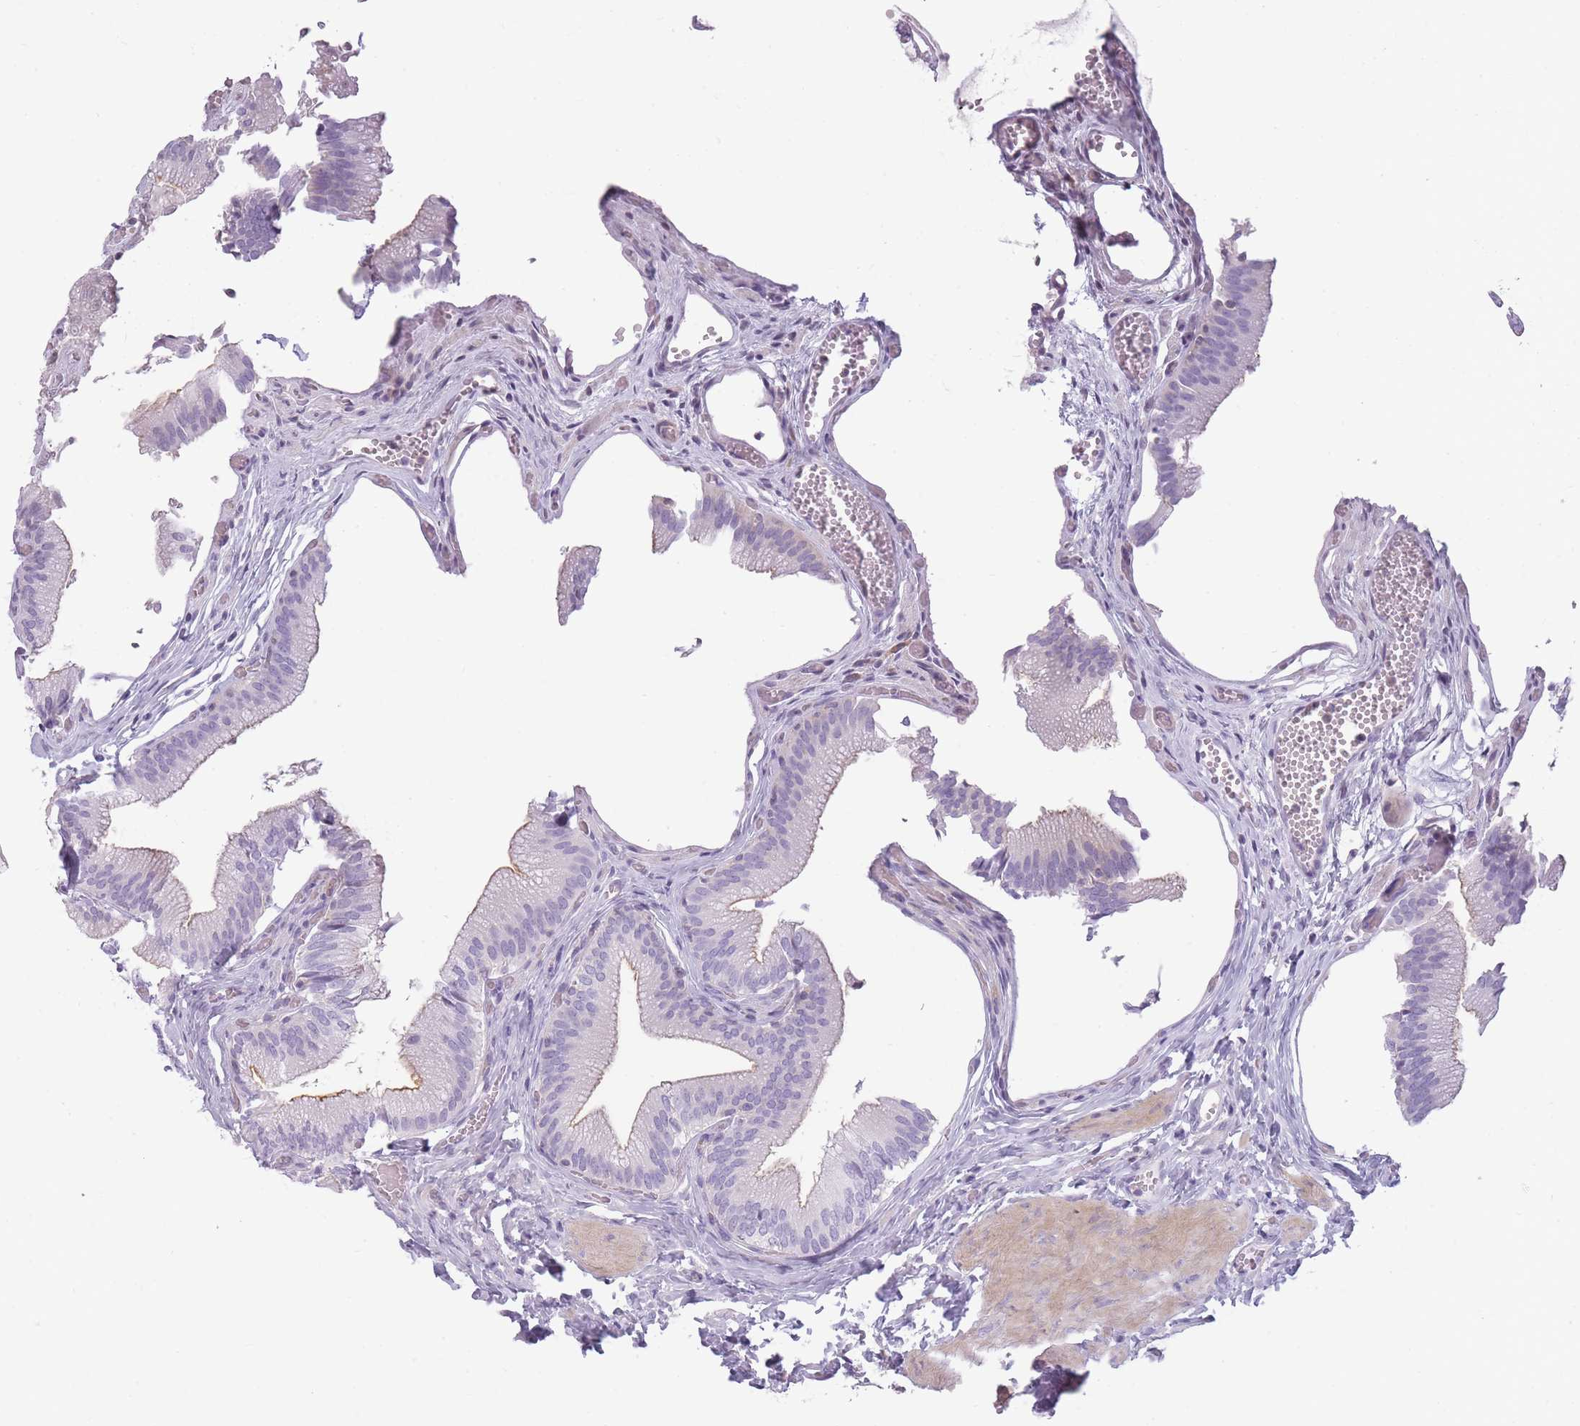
{"staining": {"intensity": "weak", "quantity": "<25%", "location": "cytoplasmic/membranous"}, "tissue": "gallbladder", "cell_type": "Glandular cells", "image_type": "normal", "snomed": [{"axis": "morphology", "description": "Normal tissue, NOS"}, {"axis": "topography", "description": "Gallbladder"}, {"axis": "topography", "description": "Peripheral nerve tissue"}], "caption": "Immunohistochemistry (IHC) photomicrograph of normal gallbladder: gallbladder stained with DAB (3,3'-diaminobenzidine) displays no significant protein staining in glandular cells. (DAB (3,3'-diaminobenzidine) immunohistochemistry, high magnification).", "gene": "GGT1", "patient": {"sex": "male", "age": 17}}